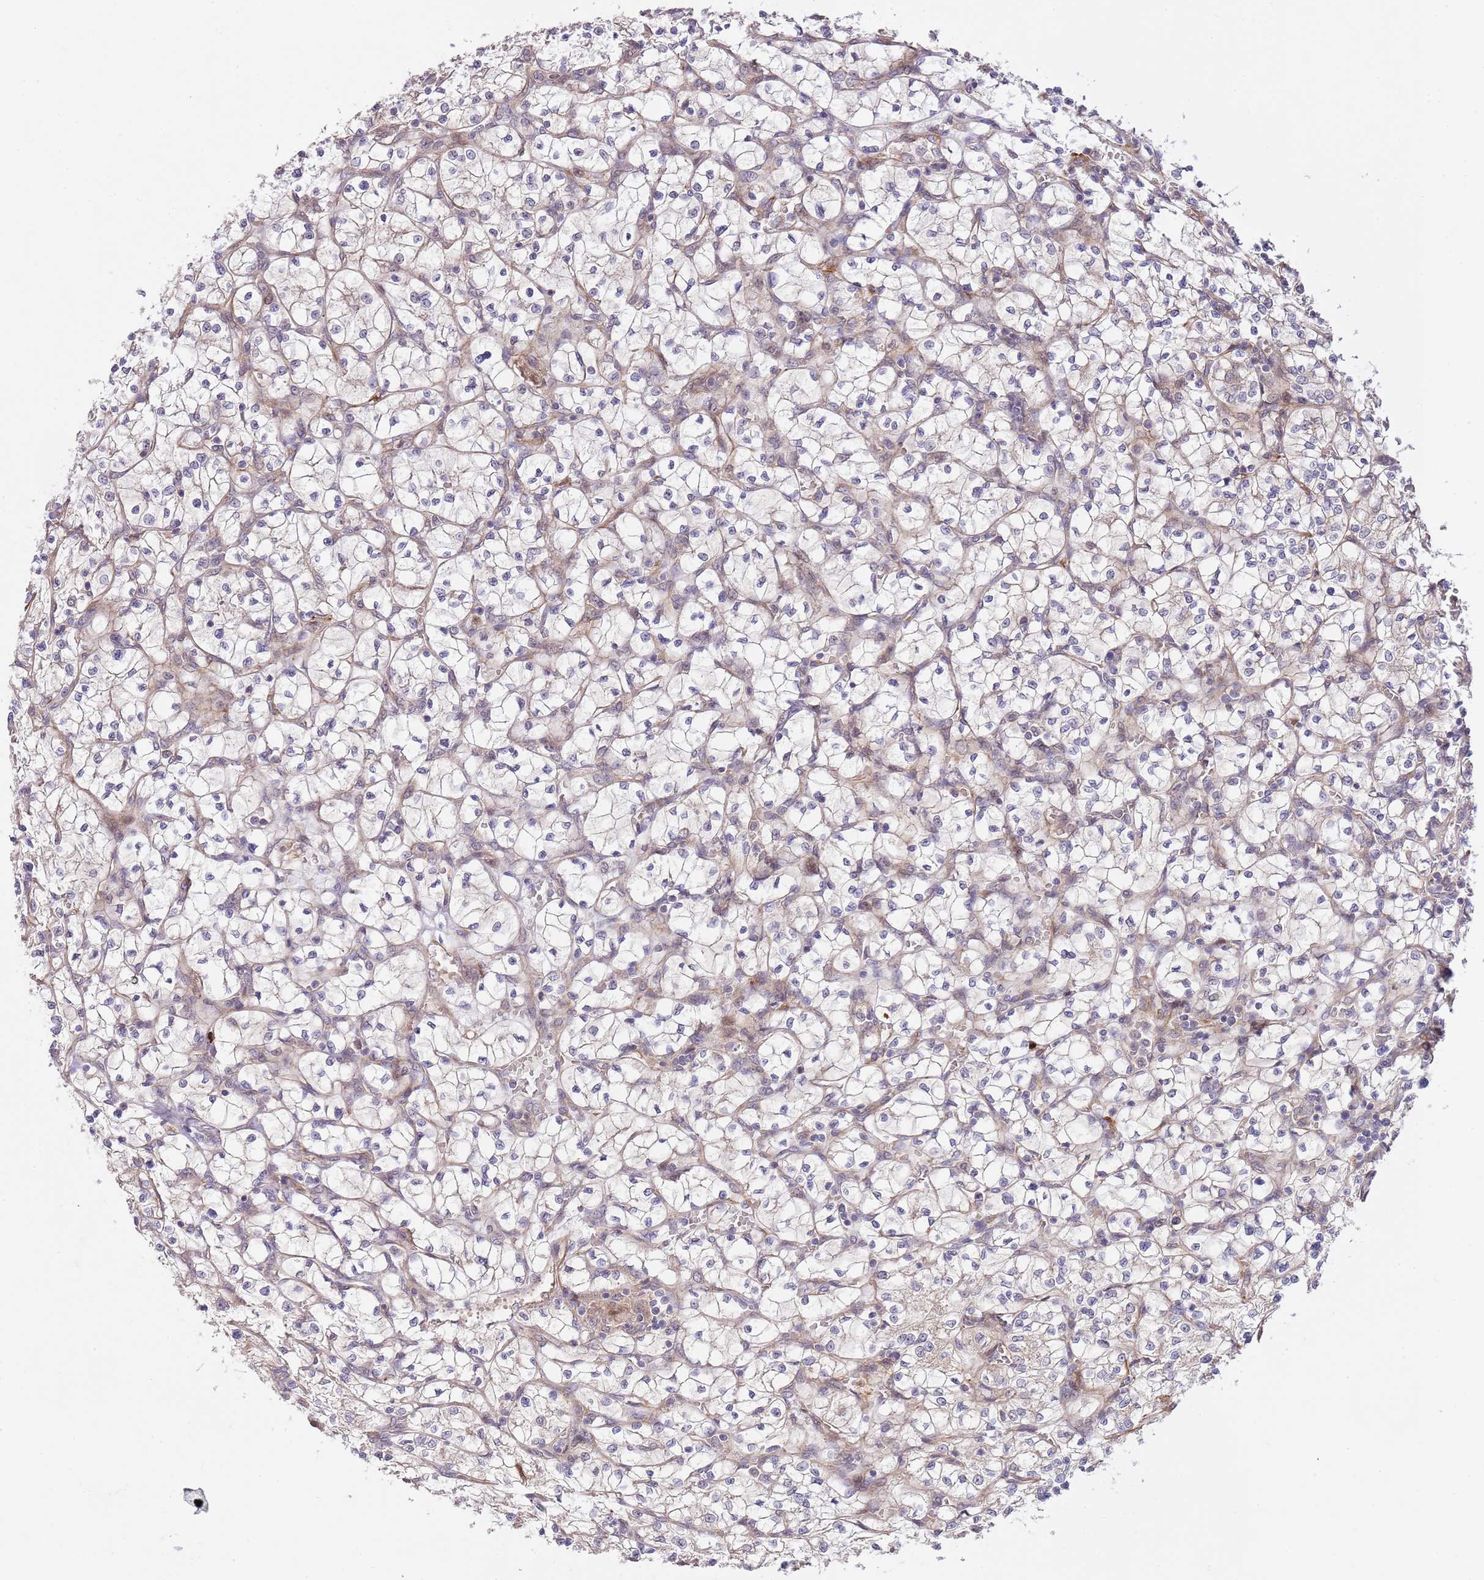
{"staining": {"intensity": "negative", "quantity": "none", "location": "none"}, "tissue": "renal cancer", "cell_type": "Tumor cells", "image_type": "cancer", "snomed": [{"axis": "morphology", "description": "Adenocarcinoma, NOS"}, {"axis": "topography", "description": "Kidney"}], "caption": "Immunohistochemistry image of neoplastic tissue: adenocarcinoma (renal) stained with DAB (3,3'-diaminobenzidine) demonstrates no significant protein expression in tumor cells. (Stains: DAB immunohistochemistry with hematoxylin counter stain, Microscopy: brightfield microscopy at high magnification).", "gene": "NEK3", "patient": {"sex": "female", "age": 64}}